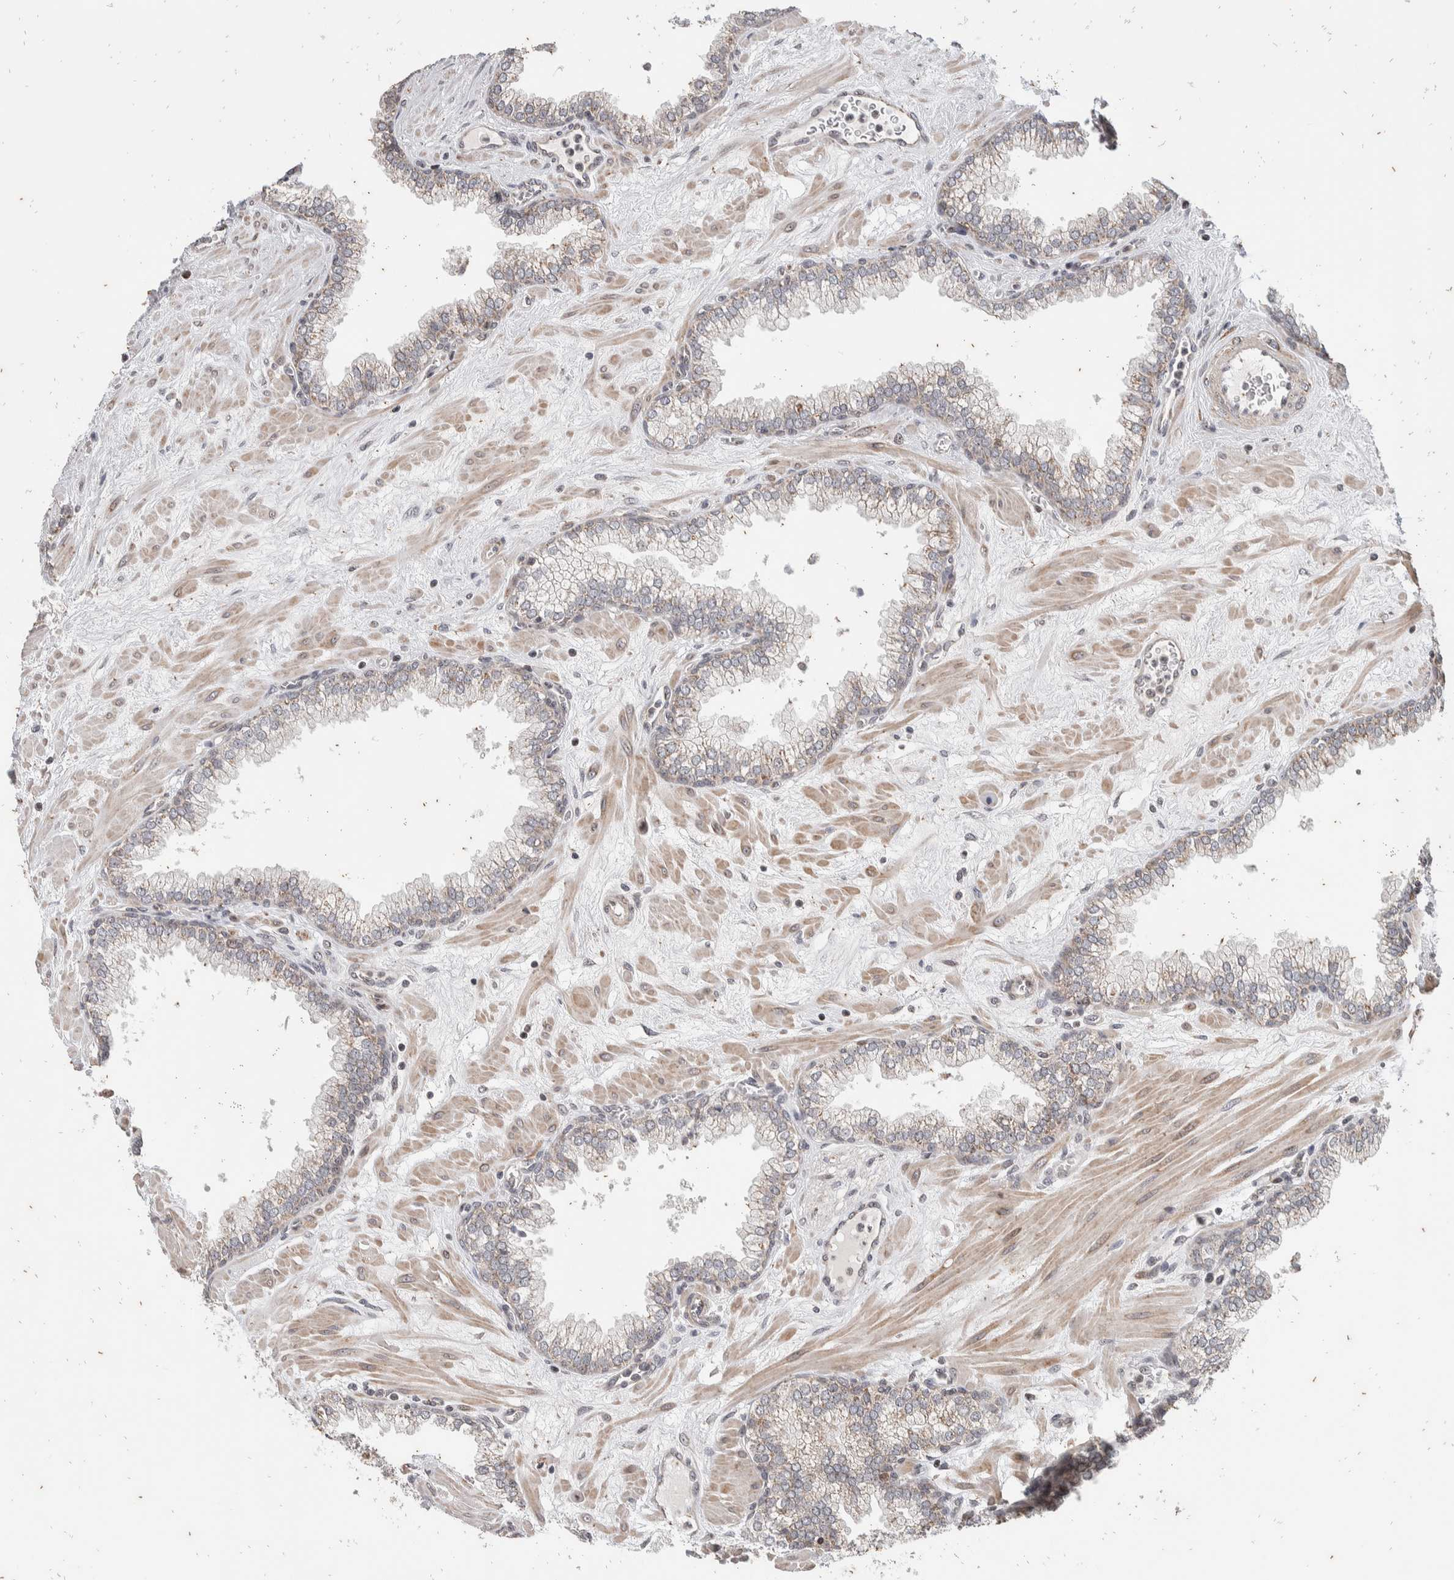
{"staining": {"intensity": "weak", "quantity": "25%-75%", "location": "cytoplasmic/membranous"}, "tissue": "prostate", "cell_type": "Glandular cells", "image_type": "normal", "snomed": [{"axis": "morphology", "description": "Normal tissue, NOS"}, {"axis": "morphology", "description": "Urothelial carcinoma, Low grade"}, {"axis": "topography", "description": "Urinary bladder"}, {"axis": "topography", "description": "Prostate"}], "caption": "This photomicrograph demonstrates normal prostate stained with IHC to label a protein in brown. The cytoplasmic/membranous of glandular cells show weak positivity for the protein. Nuclei are counter-stained blue.", "gene": "ATXN7L1", "patient": {"sex": "male", "age": 60}}